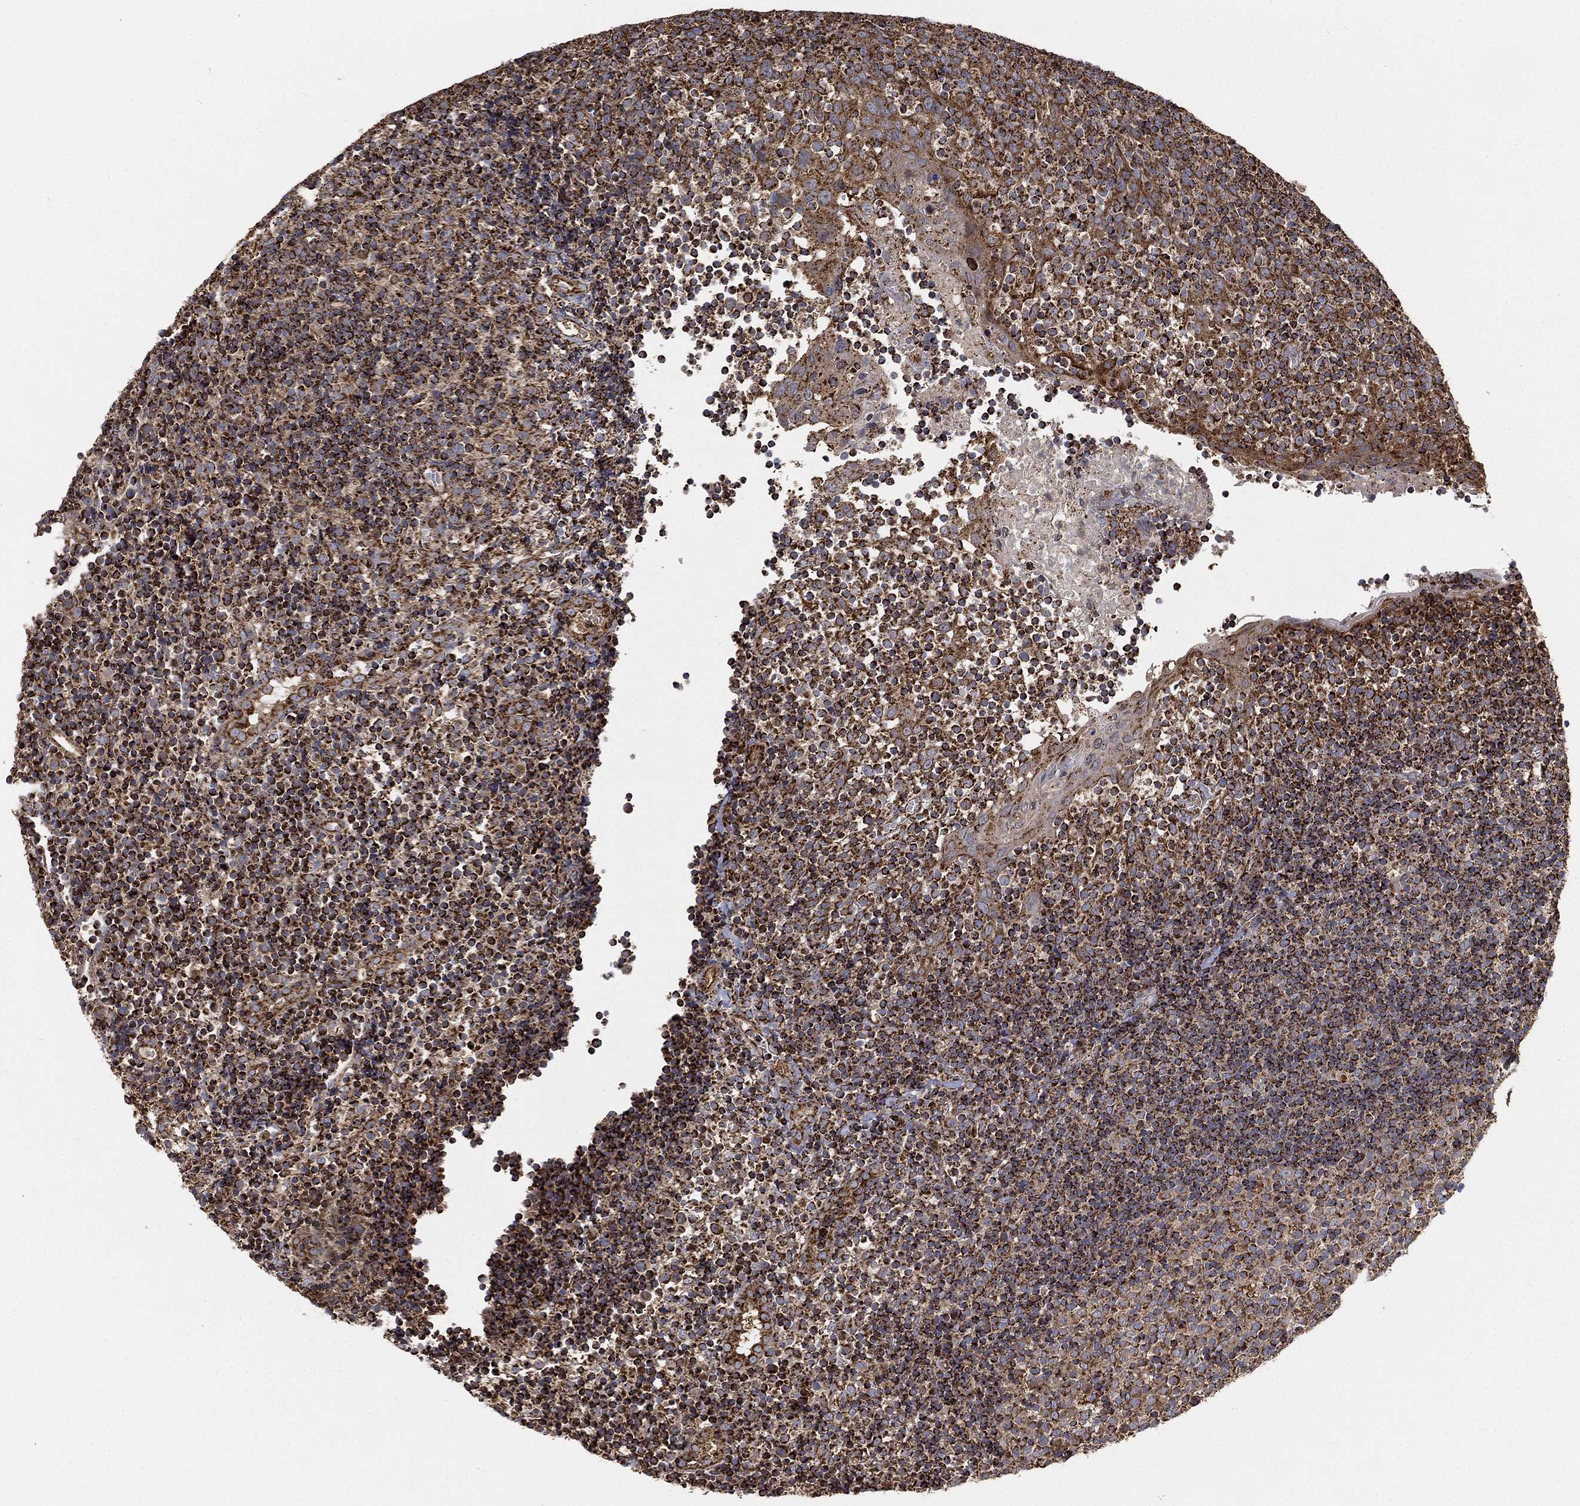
{"staining": {"intensity": "strong", "quantity": "<25%", "location": "cytoplasmic/membranous"}, "tissue": "tonsil", "cell_type": "Germinal center cells", "image_type": "normal", "snomed": [{"axis": "morphology", "description": "Normal tissue, NOS"}, {"axis": "topography", "description": "Tonsil"}], "caption": "The image demonstrates a brown stain indicating the presence of a protein in the cytoplasmic/membranous of germinal center cells in tonsil.", "gene": "SLC38A7", "patient": {"sex": "female", "age": 5}}